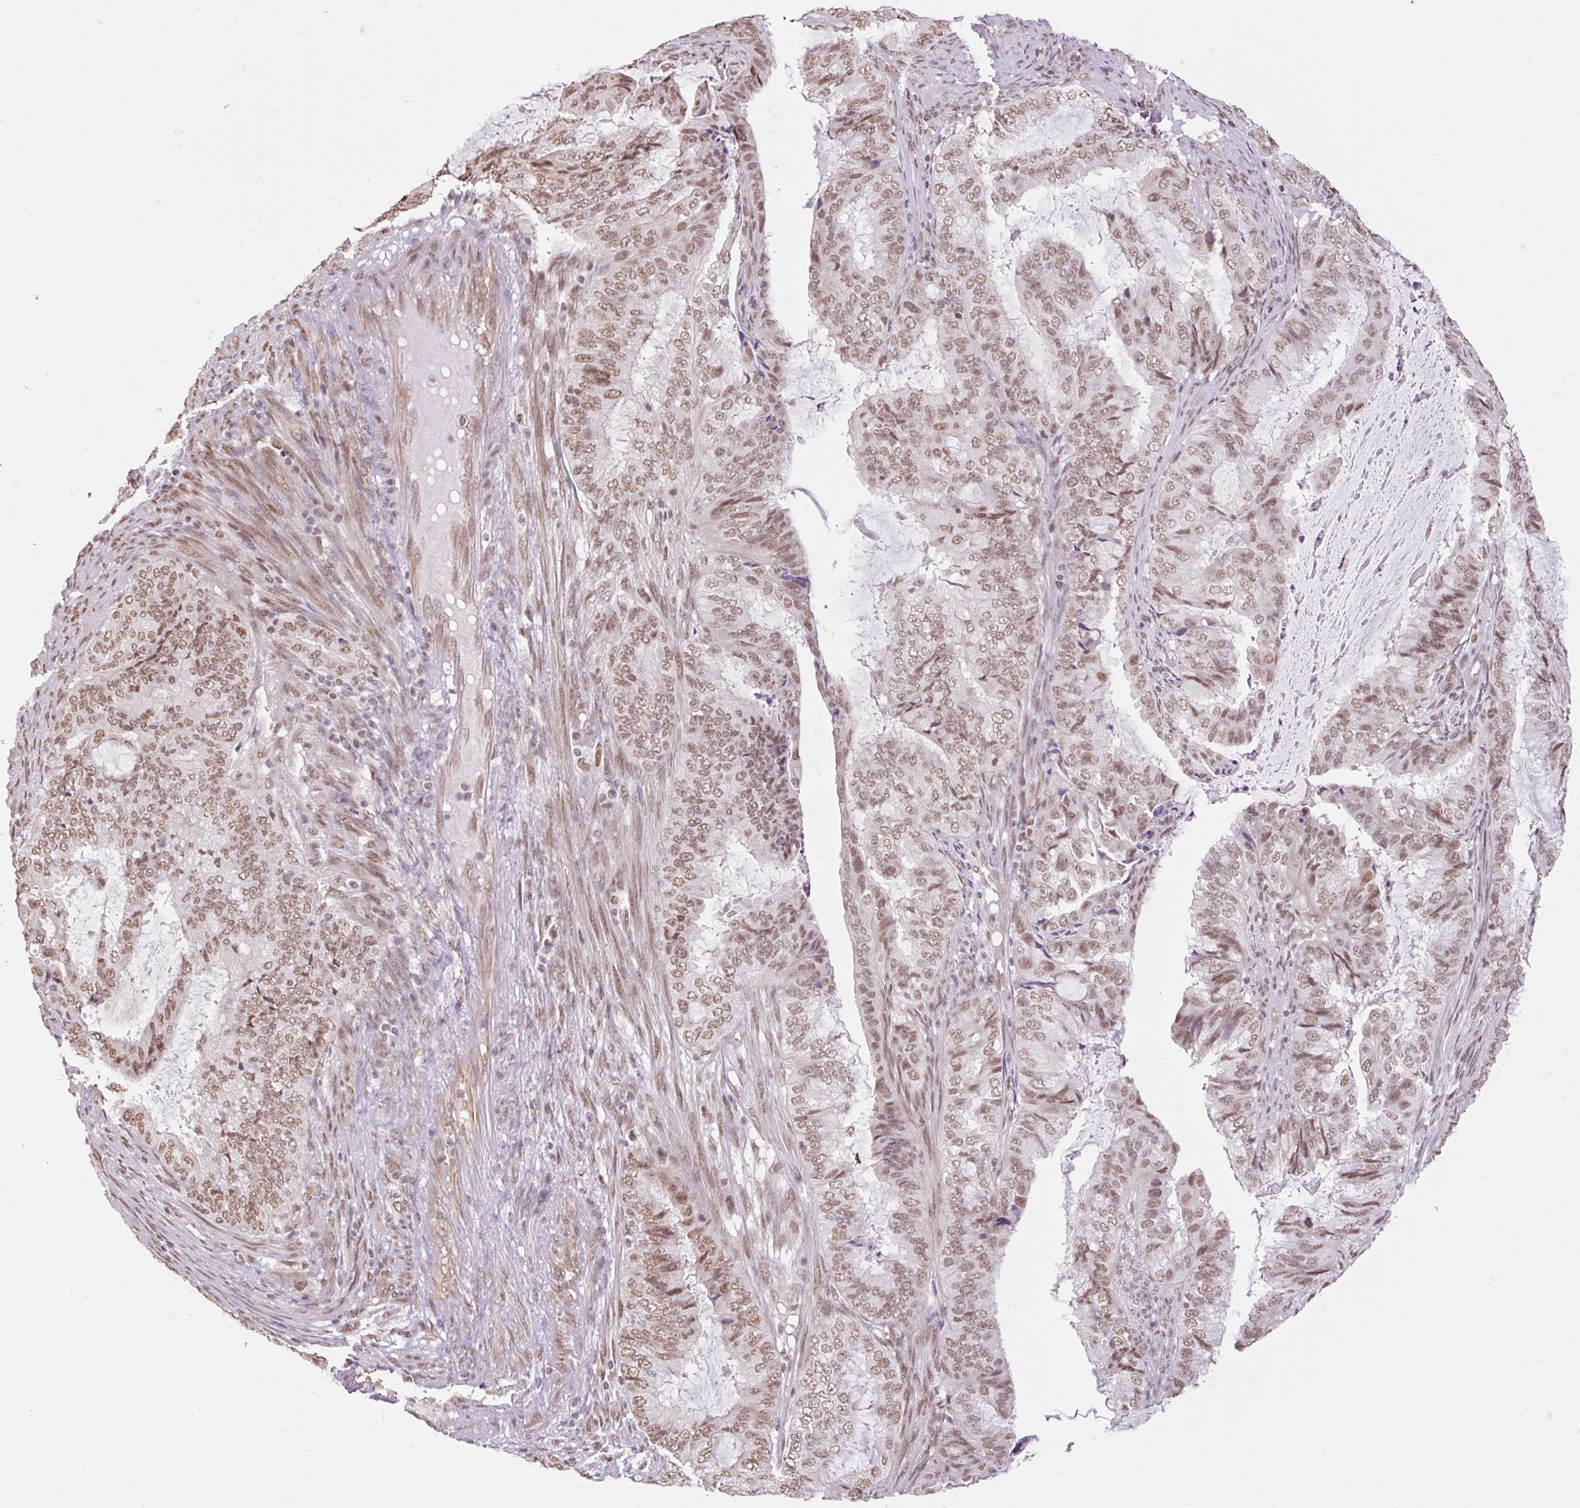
{"staining": {"intensity": "moderate", "quantity": ">75%", "location": "nuclear"}, "tissue": "endometrial cancer", "cell_type": "Tumor cells", "image_type": "cancer", "snomed": [{"axis": "morphology", "description": "Adenocarcinoma, NOS"}, {"axis": "topography", "description": "Endometrium"}], "caption": "Approximately >75% of tumor cells in endometrial cancer (adenocarcinoma) show moderate nuclear protein positivity as visualized by brown immunohistochemical staining.", "gene": "NPIPB12", "patient": {"sex": "female", "age": 51}}